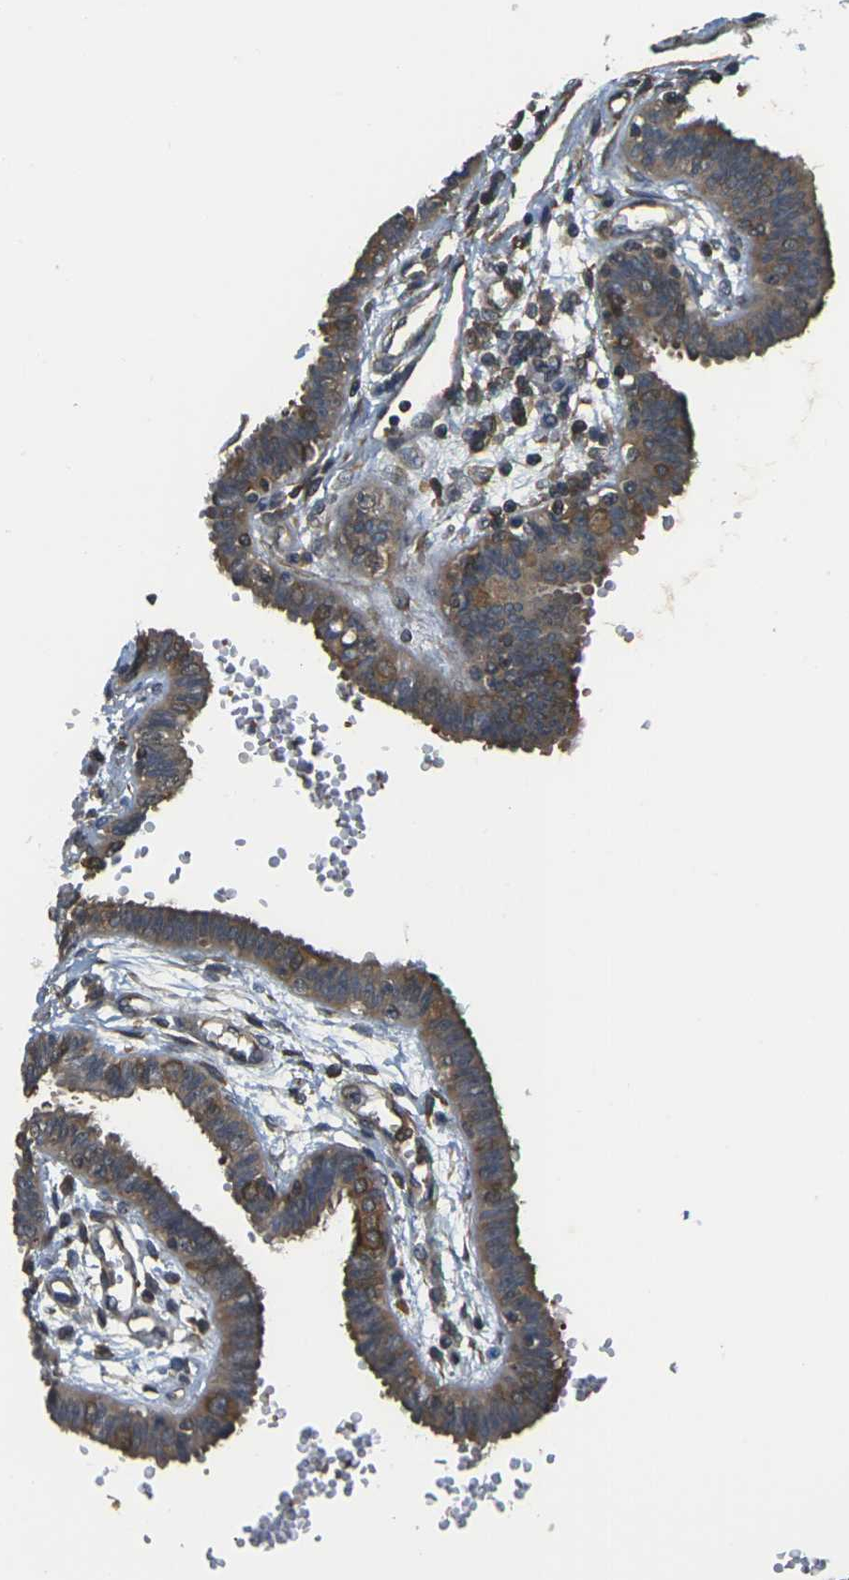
{"staining": {"intensity": "strong", "quantity": ">75%", "location": "cytoplasmic/membranous"}, "tissue": "fallopian tube", "cell_type": "Glandular cells", "image_type": "normal", "snomed": [{"axis": "morphology", "description": "Normal tissue, NOS"}, {"axis": "topography", "description": "Fallopian tube"}], "caption": "Protein staining reveals strong cytoplasmic/membranous staining in about >75% of glandular cells in normal fallopian tube. The protein is shown in brown color, while the nuclei are stained blue.", "gene": "CAST", "patient": {"sex": "female", "age": 32}}